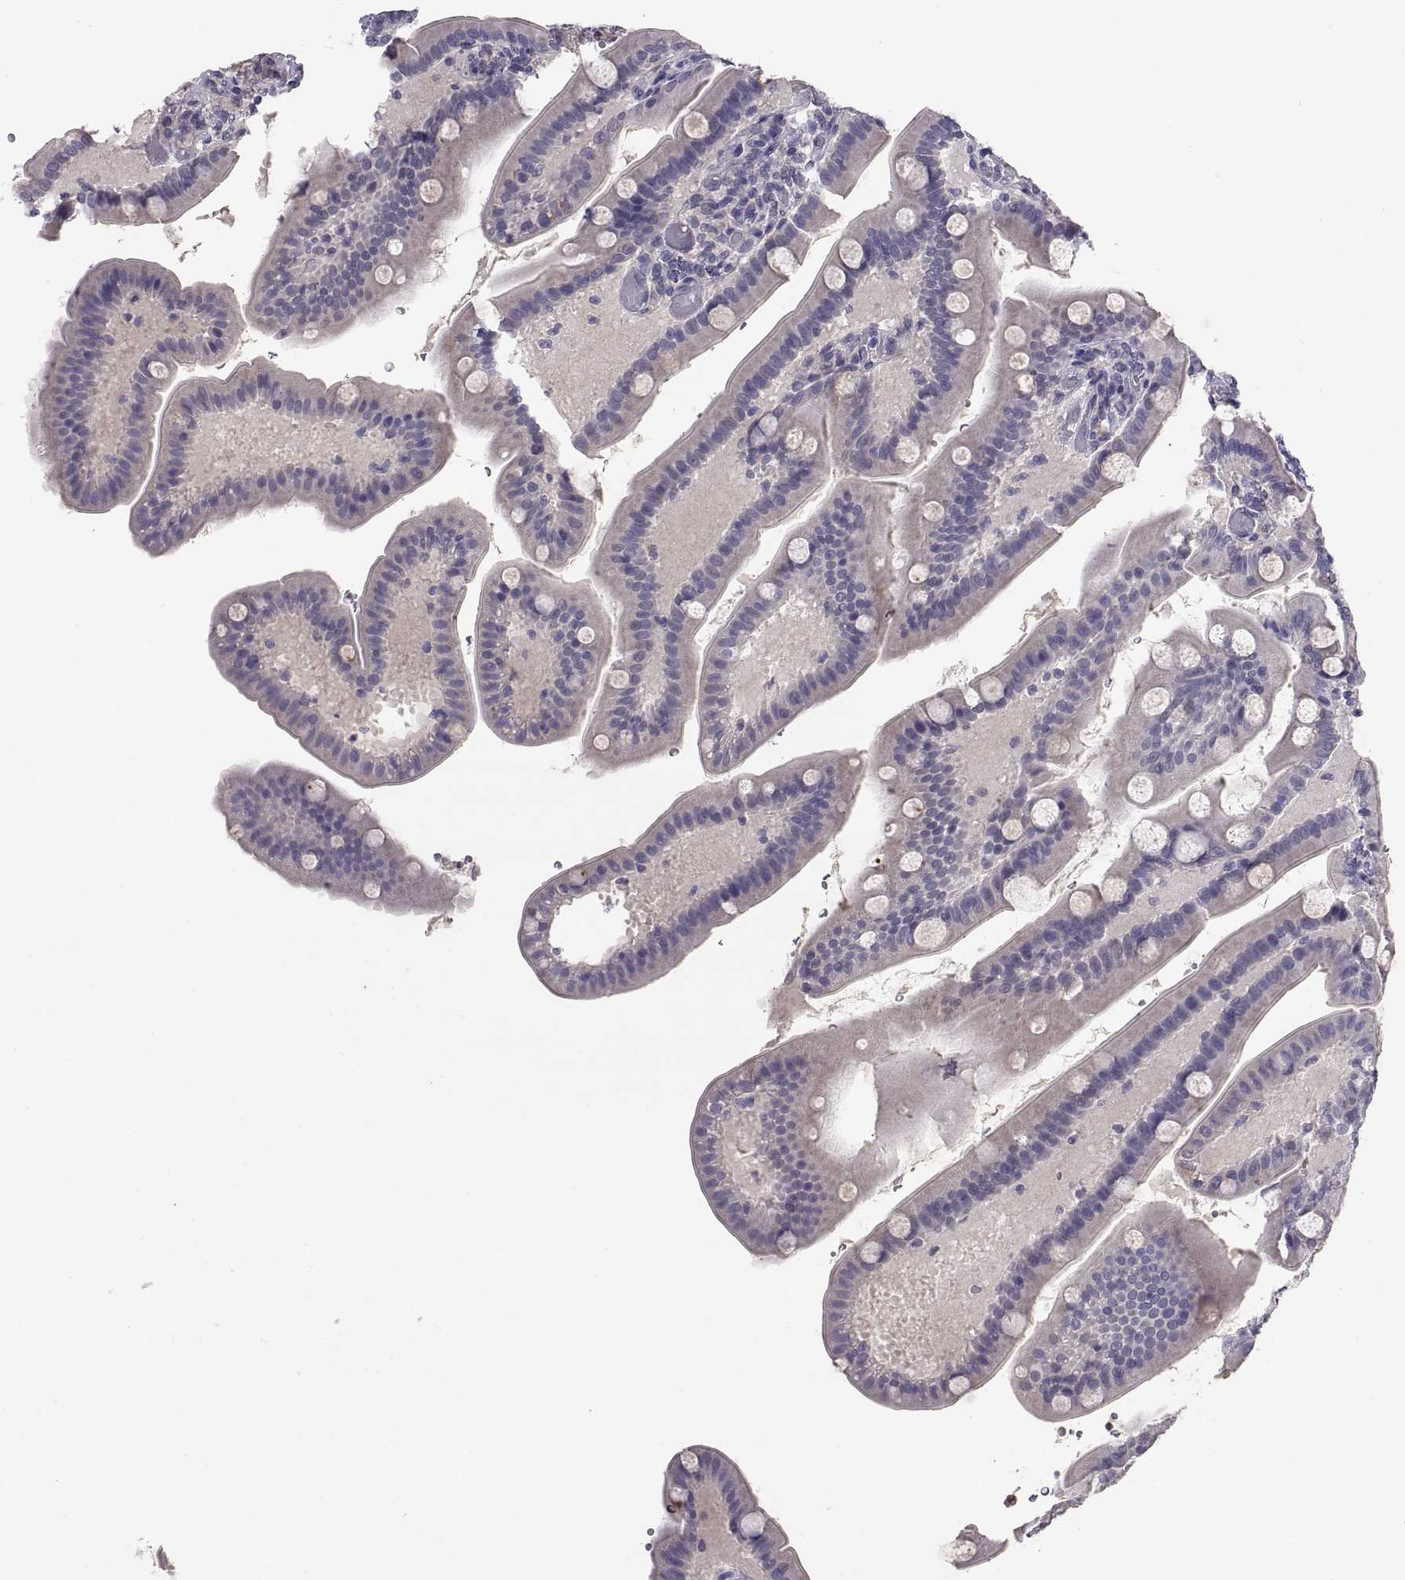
{"staining": {"intensity": "negative", "quantity": "none", "location": "none"}, "tissue": "small intestine", "cell_type": "Glandular cells", "image_type": "normal", "snomed": [{"axis": "morphology", "description": "Normal tissue, NOS"}, {"axis": "topography", "description": "Small intestine"}], "caption": "An IHC micrograph of unremarkable small intestine is shown. There is no staining in glandular cells of small intestine.", "gene": "PKP1", "patient": {"sex": "male", "age": 66}}